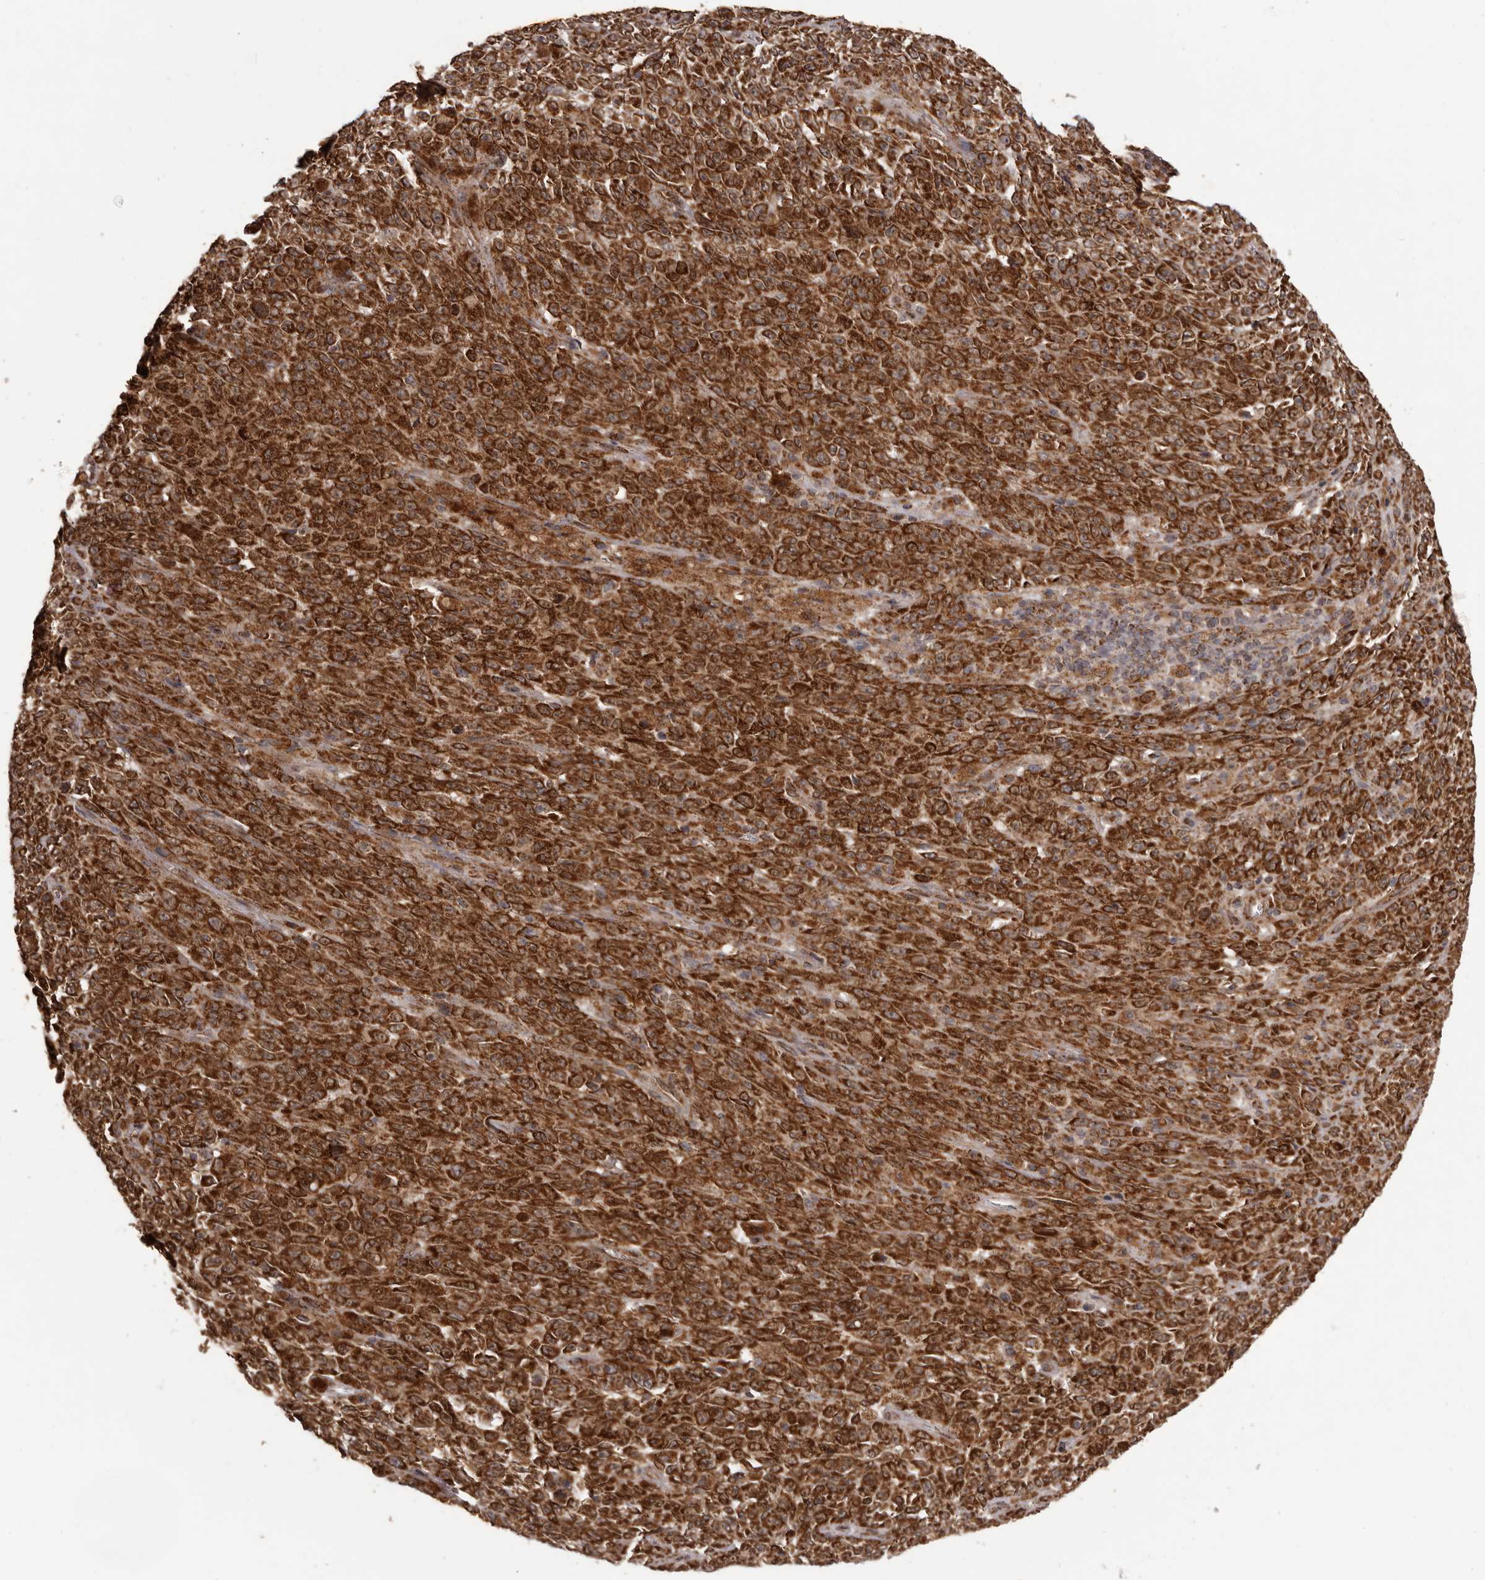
{"staining": {"intensity": "strong", "quantity": ">75%", "location": "cytoplasmic/membranous"}, "tissue": "melanoma", "cell_type": "Tumor cells", "image_type": "cancer", "snomed": [{"axis": "morphology", "description": "Malignant melanoma, NOS"}, {"axis": "topography", "description": "Skin"}], "caption": "Immunohistochemistry (IHC) histopathology image of neoplastic tissue: human melanoma stained using immunohistochemistry (IHC) demonstrates high levels of strong protein expression localized specifically in the cytoplasmic/membranous of tumor cells, appearing as a cytoplasmic/membranous brown color.", "gene": "CHRM2", "patient": {"sex": "female", "age": 82}}